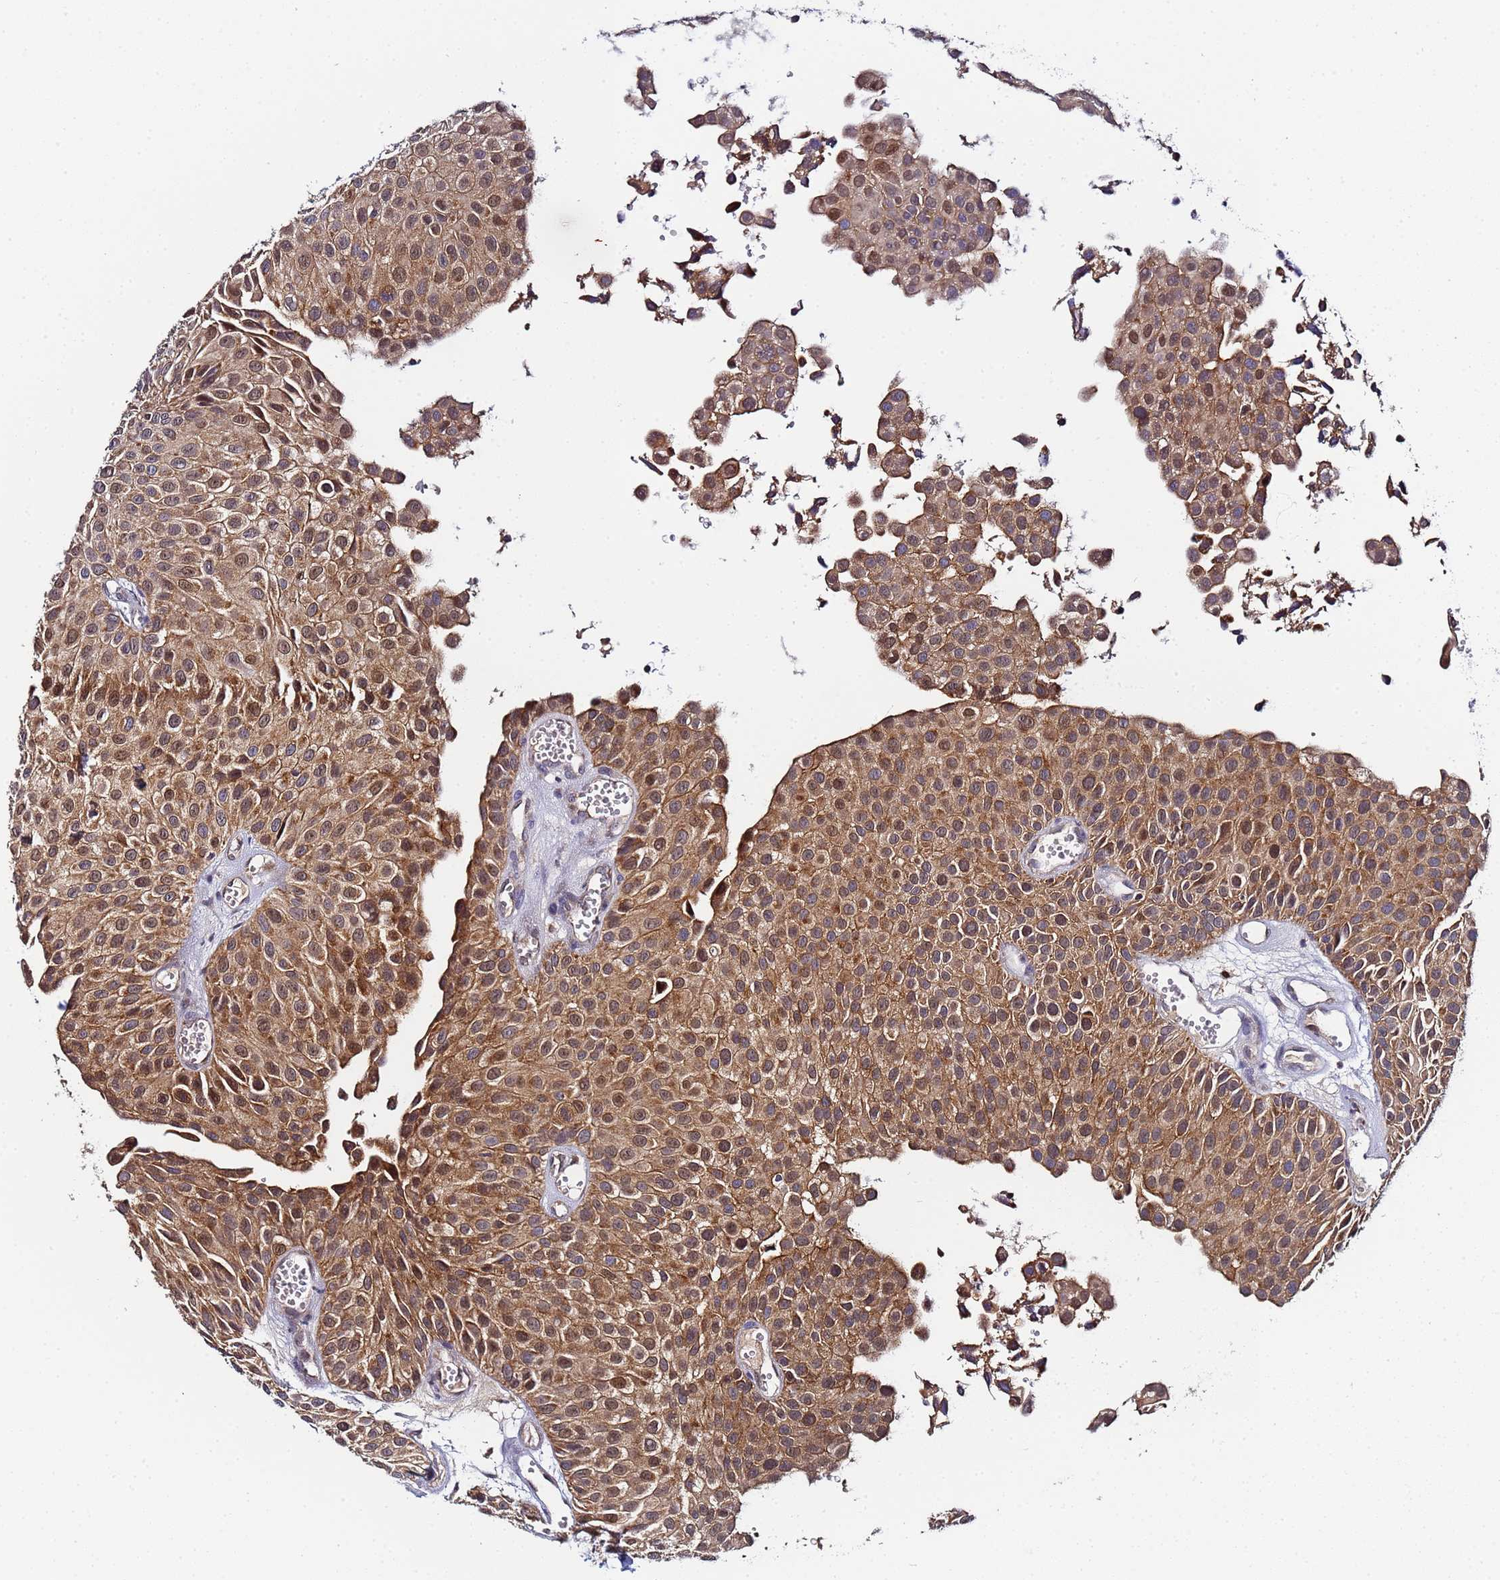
{"staining": {"intensity": "moderate", "quantity": ">75%", "location": "cytoplasmic/membranous,nuclear"}, "tissue": "urothelial cancer", "cell_type": "Tumor cells", "image_type": "cancer", "snomed": [{"axis": "morphology", "description": "Urothelial carcinoma, Low grade"}, {"axis": "topography", "description": "Urinary bladder"}], "caption": "This image exhibits immunohistochemistry staining of urothelial carcinoma (low-grade), with medium moderate cytoplasmic/membranous and nuclear expression in about >75% of tumor cells.", "gene": "CCDC127", "patient": {"sex": "male", "age": 88}}